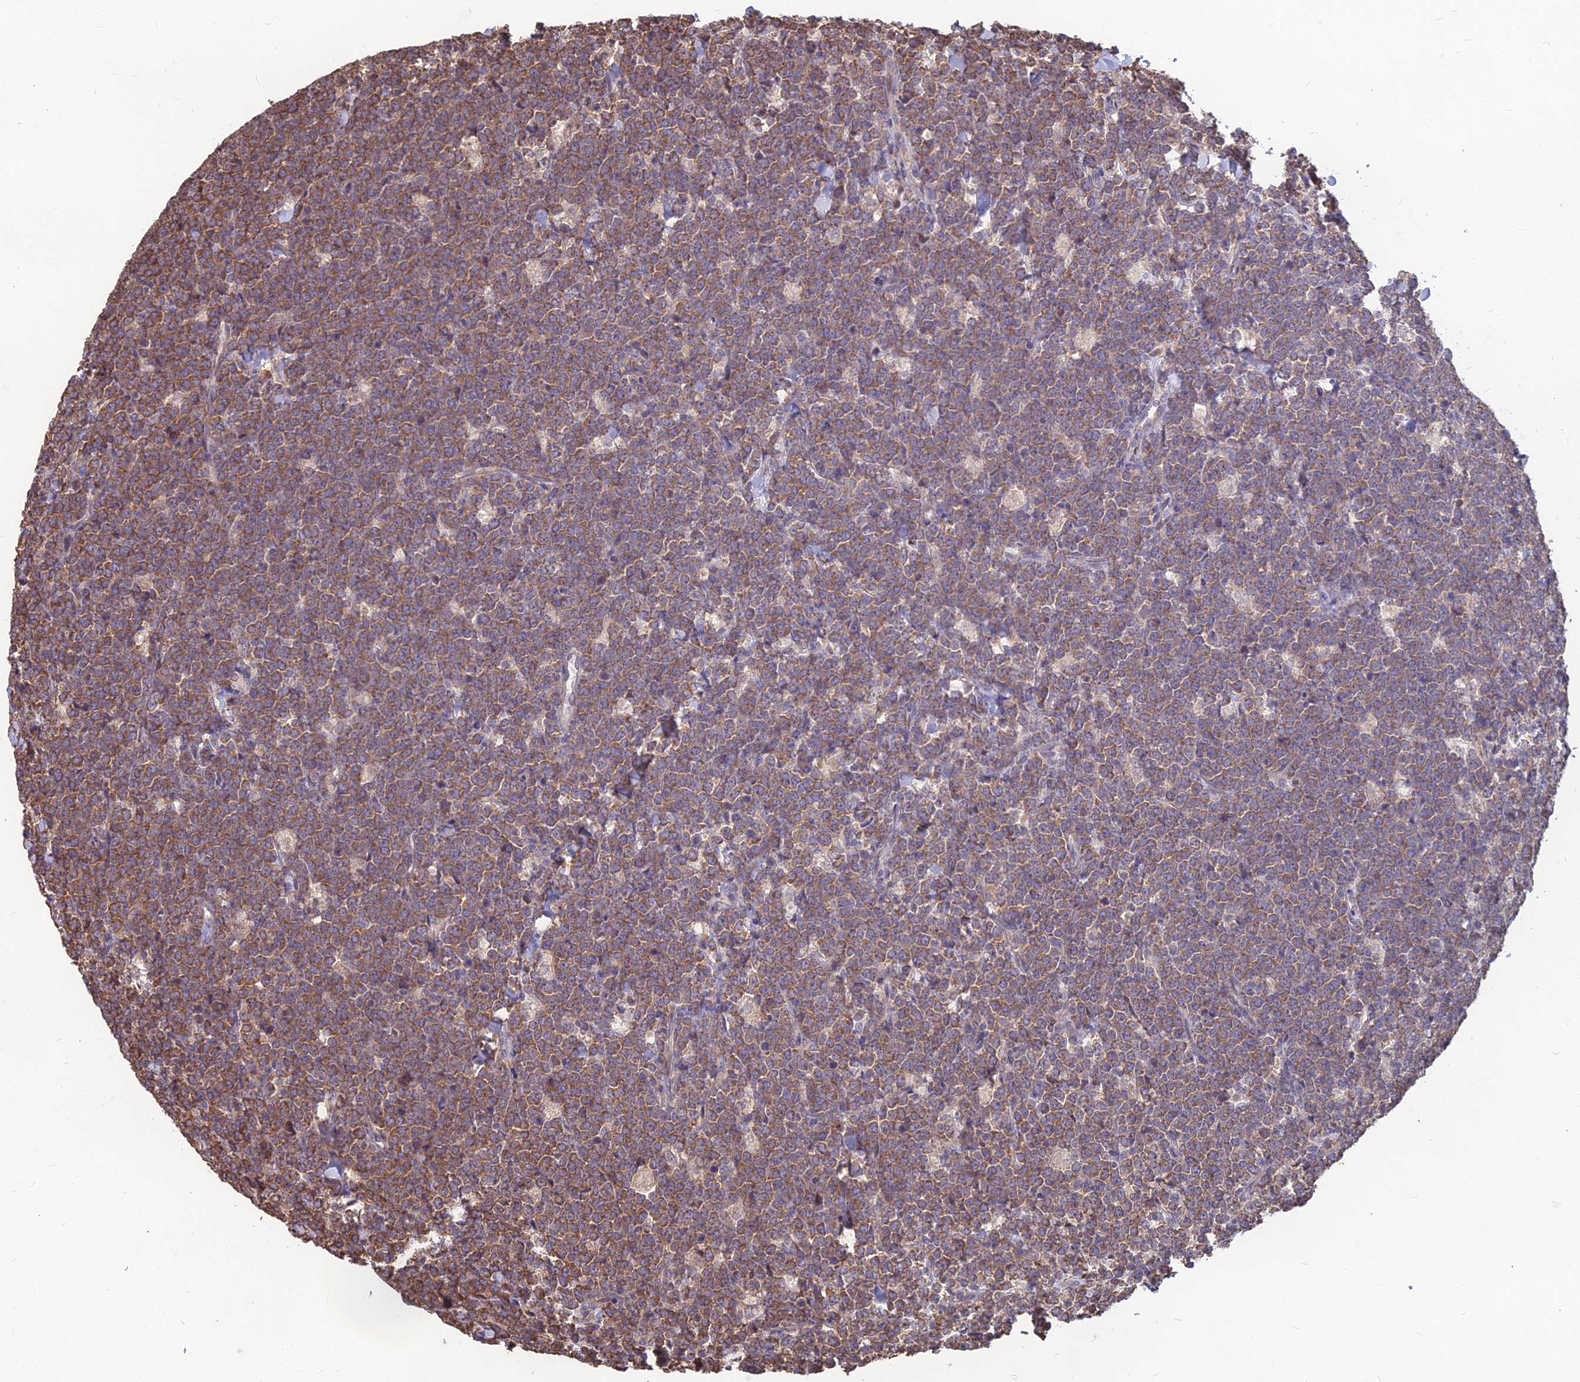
{"staining": {"intensity": "moderate", "quantity": "25%-75%", "location": "cytoplasmic/membranous"}, "tissue": "lymphoma", "cell_type": "Tumor cells", "image_type": "cancer", "snomed": [{"axis": "morphology", "description": "Malignant lymphoma, non-Hodgkin's type, High grade"}, {"axis": "topography", "description": "Small intestine"}], "caption": "An image of human high-grade malignant lymphoma, non-Hodgkin's type stained for a protein displays moderate cytoplasmic/membranous brown staining in tumor cells.", "gene": "LSM6", "patient": {"sex": "male", "age": 8}}